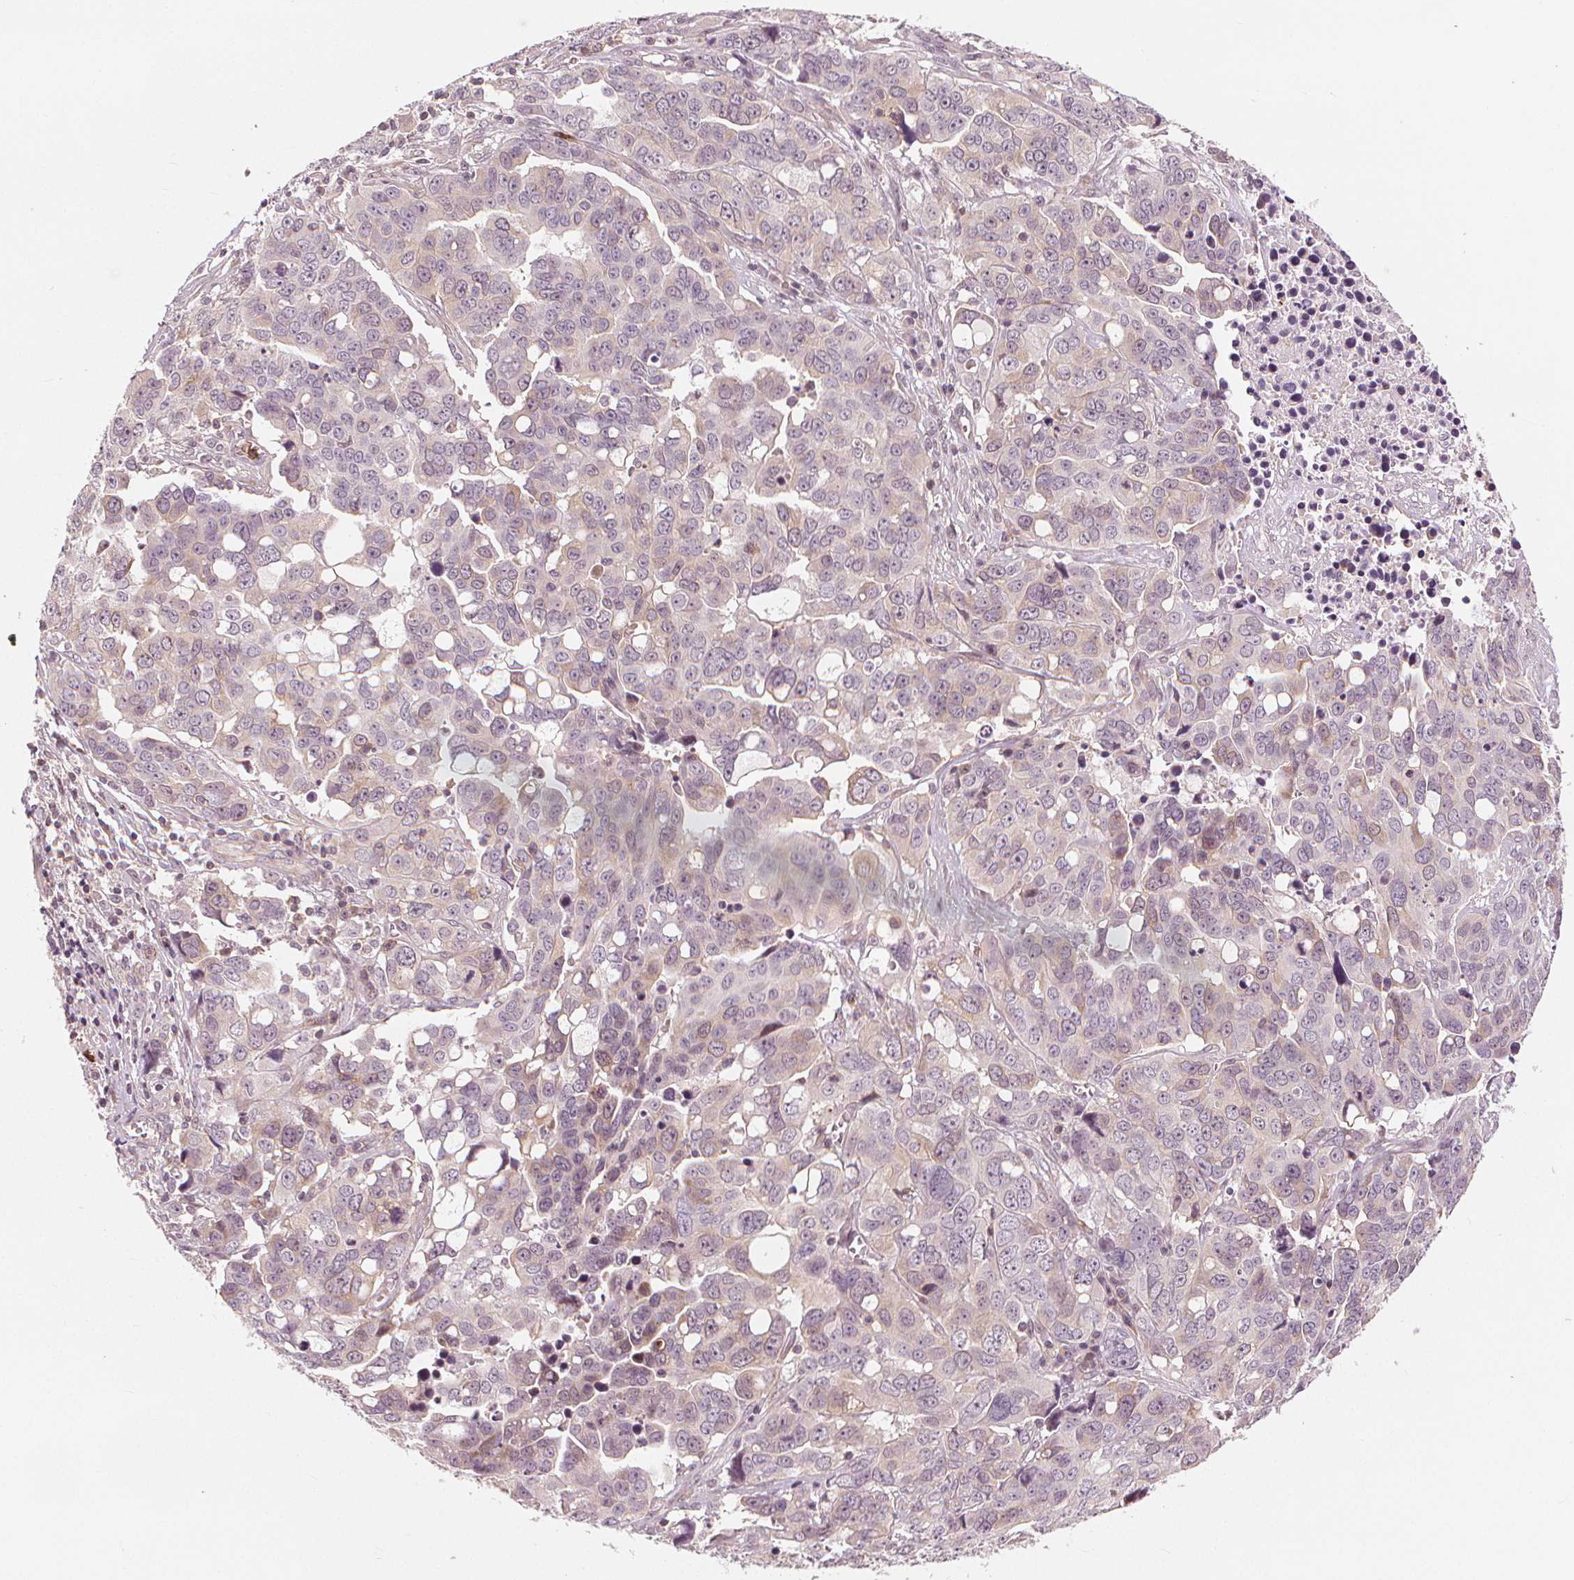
{"staining": {"intensity": "negative", "quantity": "none", "location": "none"}, "tissue": "ovarian cancer", "cell_type": "Tumor cells", "image_type": "cancer", "snomed": [{"axis": "morphology", "description": "Carcinoma, endometroid"}, {"axis": "topography", "description": "Ovary"}], "caption": "Immunohistochemical staining of endometroid carcinoma (ovarian) demonstrates no significant positivity in tumor cells.", "gene": "SLC34A1", "patient": {"sex": "female", "age": 78}}